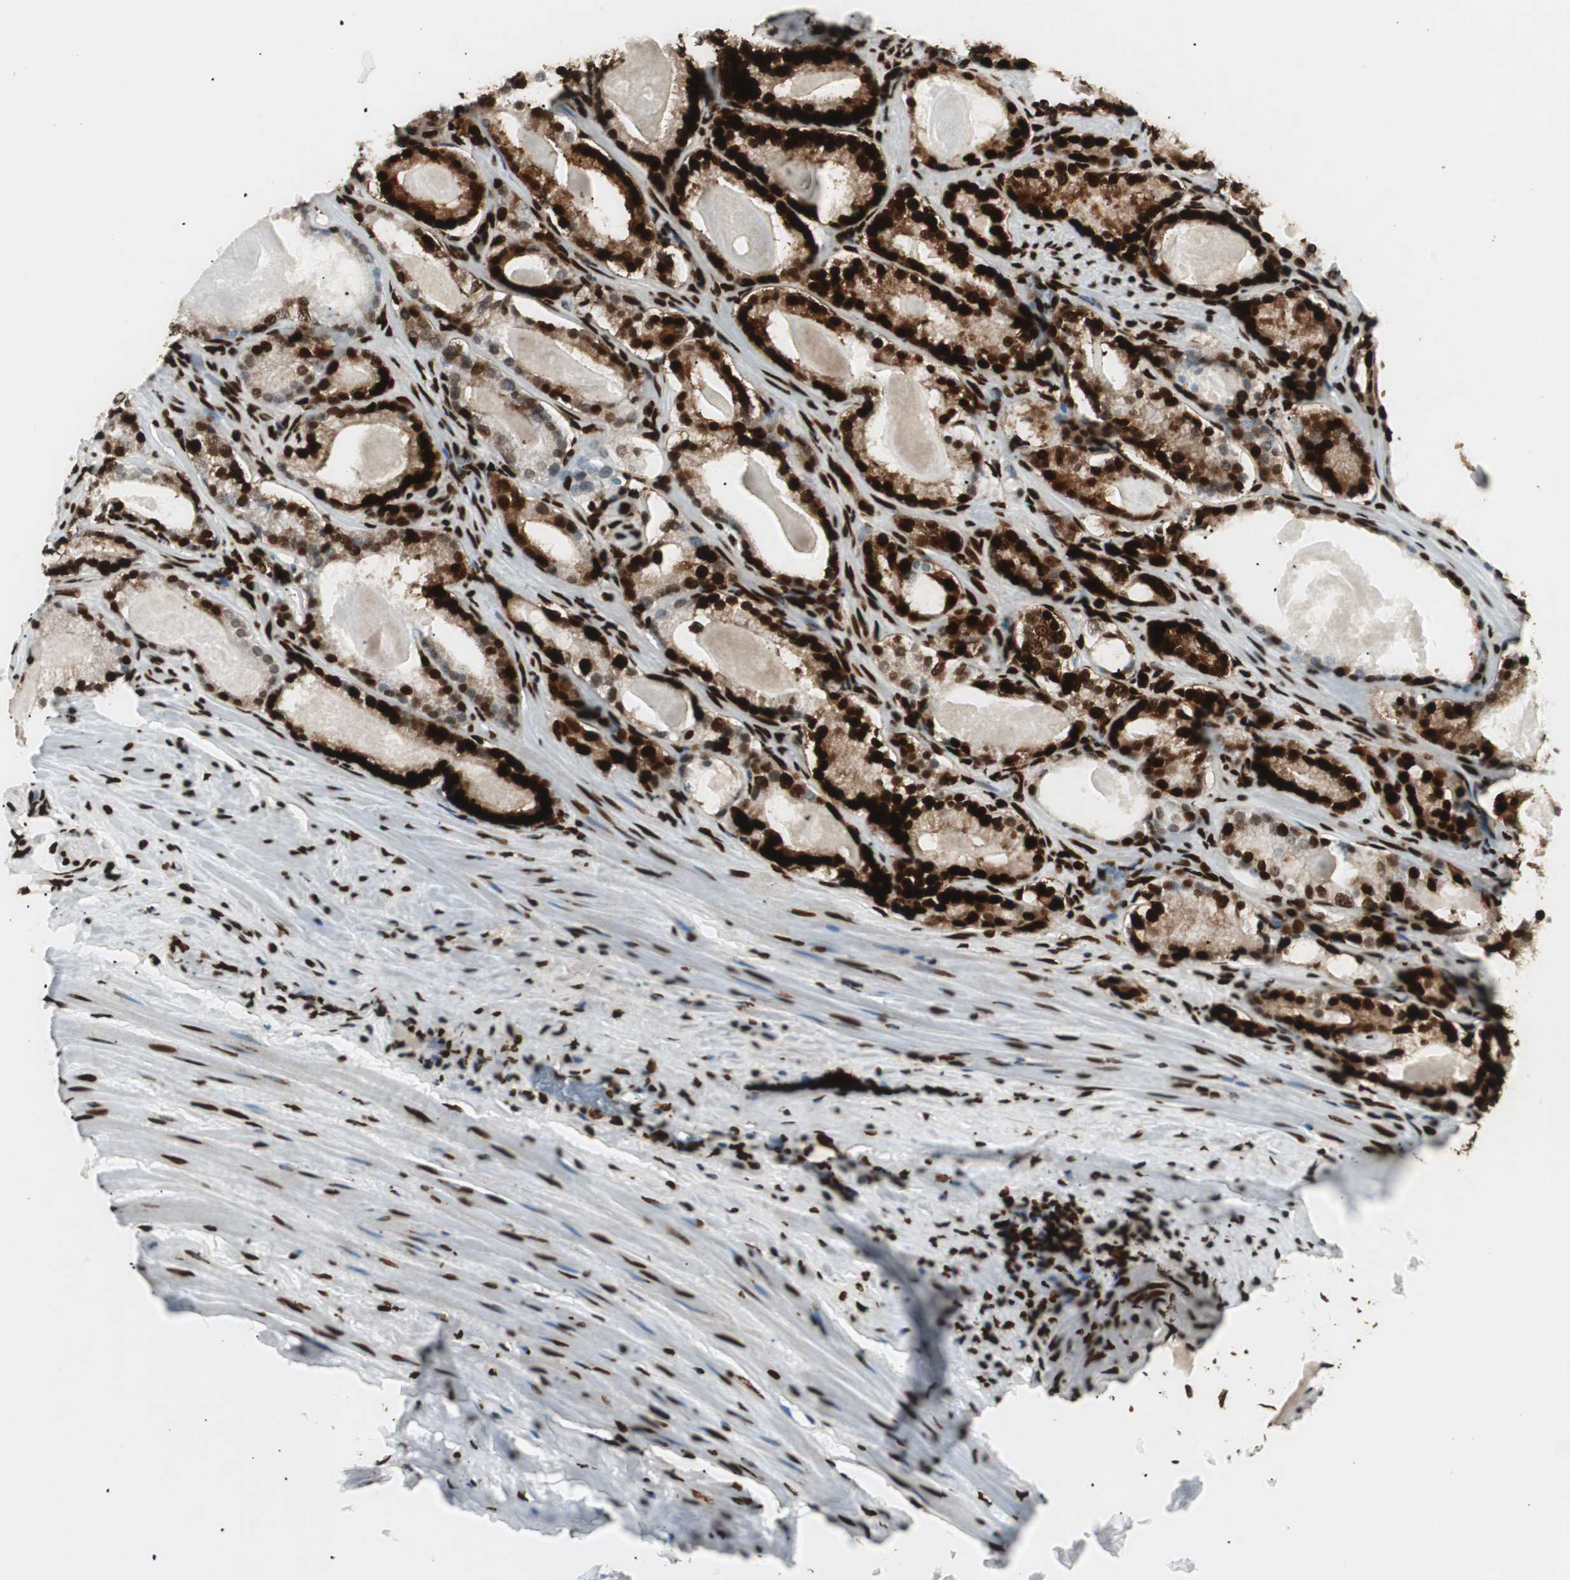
{"staining": {"intensity": "strong", "quantity": ">75%", "location": "cytoplasmic/membranous,nuclear"}, "tissue": "prostate cancer", "cell_type": "Tumor cells", "image_type": "cancer", "snomed": [{"axis": "morphology", "description": "Adenocarcinoma, Low grade"}, {"axis": "topography", "description": "Prostate"}], "caption": "An immunohistochemistry (IHC) image of tumor tissue is shown. Protein staining in brown shows strong cytoplasmic/membranous and nuclear positivity in prostate adenocarcinoma (low-grade) within tumor cells. (DAB (3,3'-diaminobenzidine) IHC with brightfield microscopy, high magnification).", "gene": "EWSR1", "patient": {"sex": "male", "age": 59}}